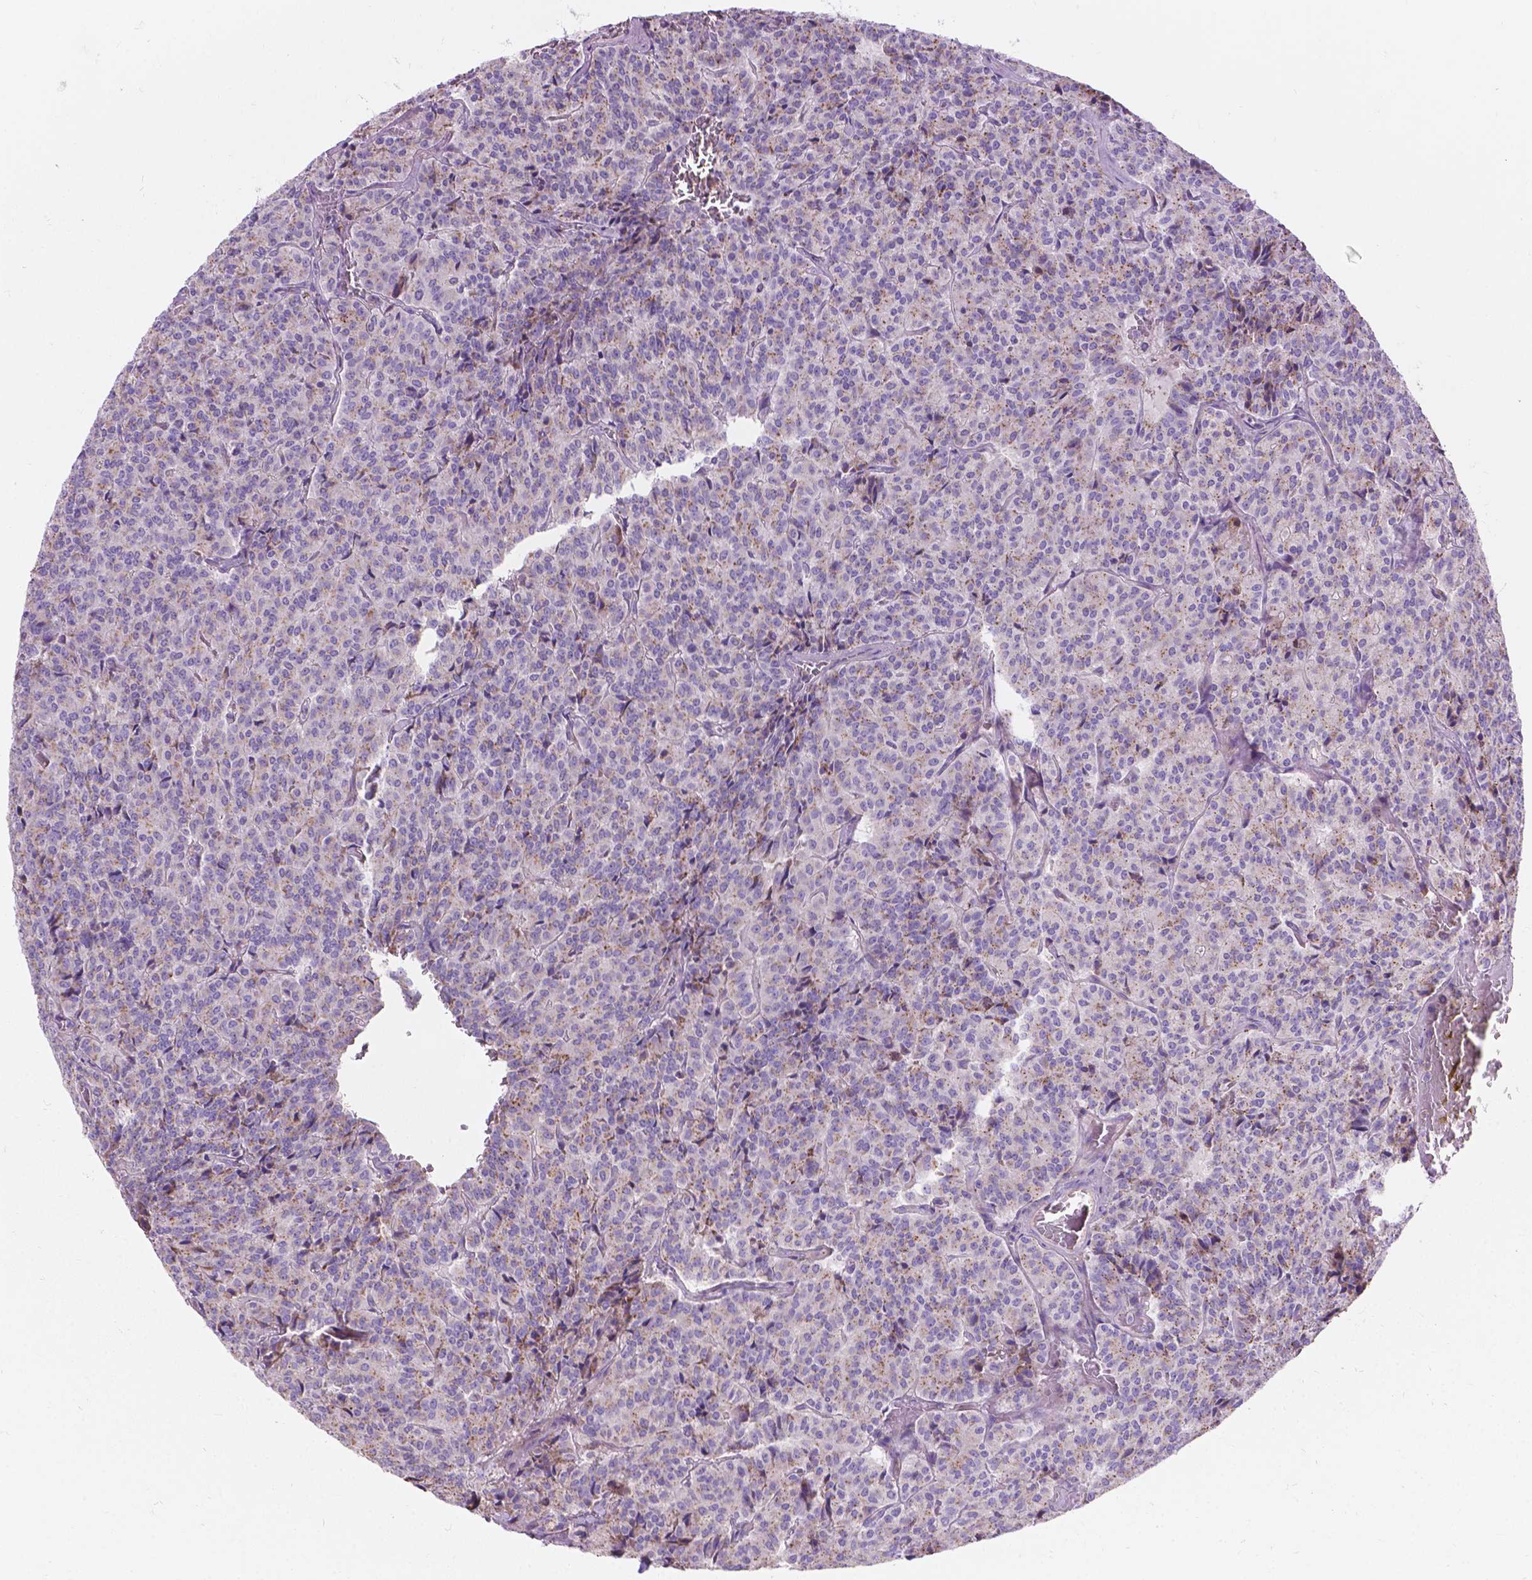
{"staining": {"intensity": "moderate", "quantity": "25%-75%", "location": "cytoplasmic/membranous"}, "tissue": "carcinoid", "cell_type": "Tumor cells", "image_type": "cancer", "snomed": [{"axis": "morphology", "description": "Carcinoid, malignant, NOS"}, {"axis": "topography", "description": "Lung"}], "caption": "This is an image of immunohistochemistry (IHC) staining of carcinoid, which shows moderate positivity in the cytoplasmic/membranous of tumor cells.", "gene": "NOXO1", "patient": {"sex": "male", "age": 70}}